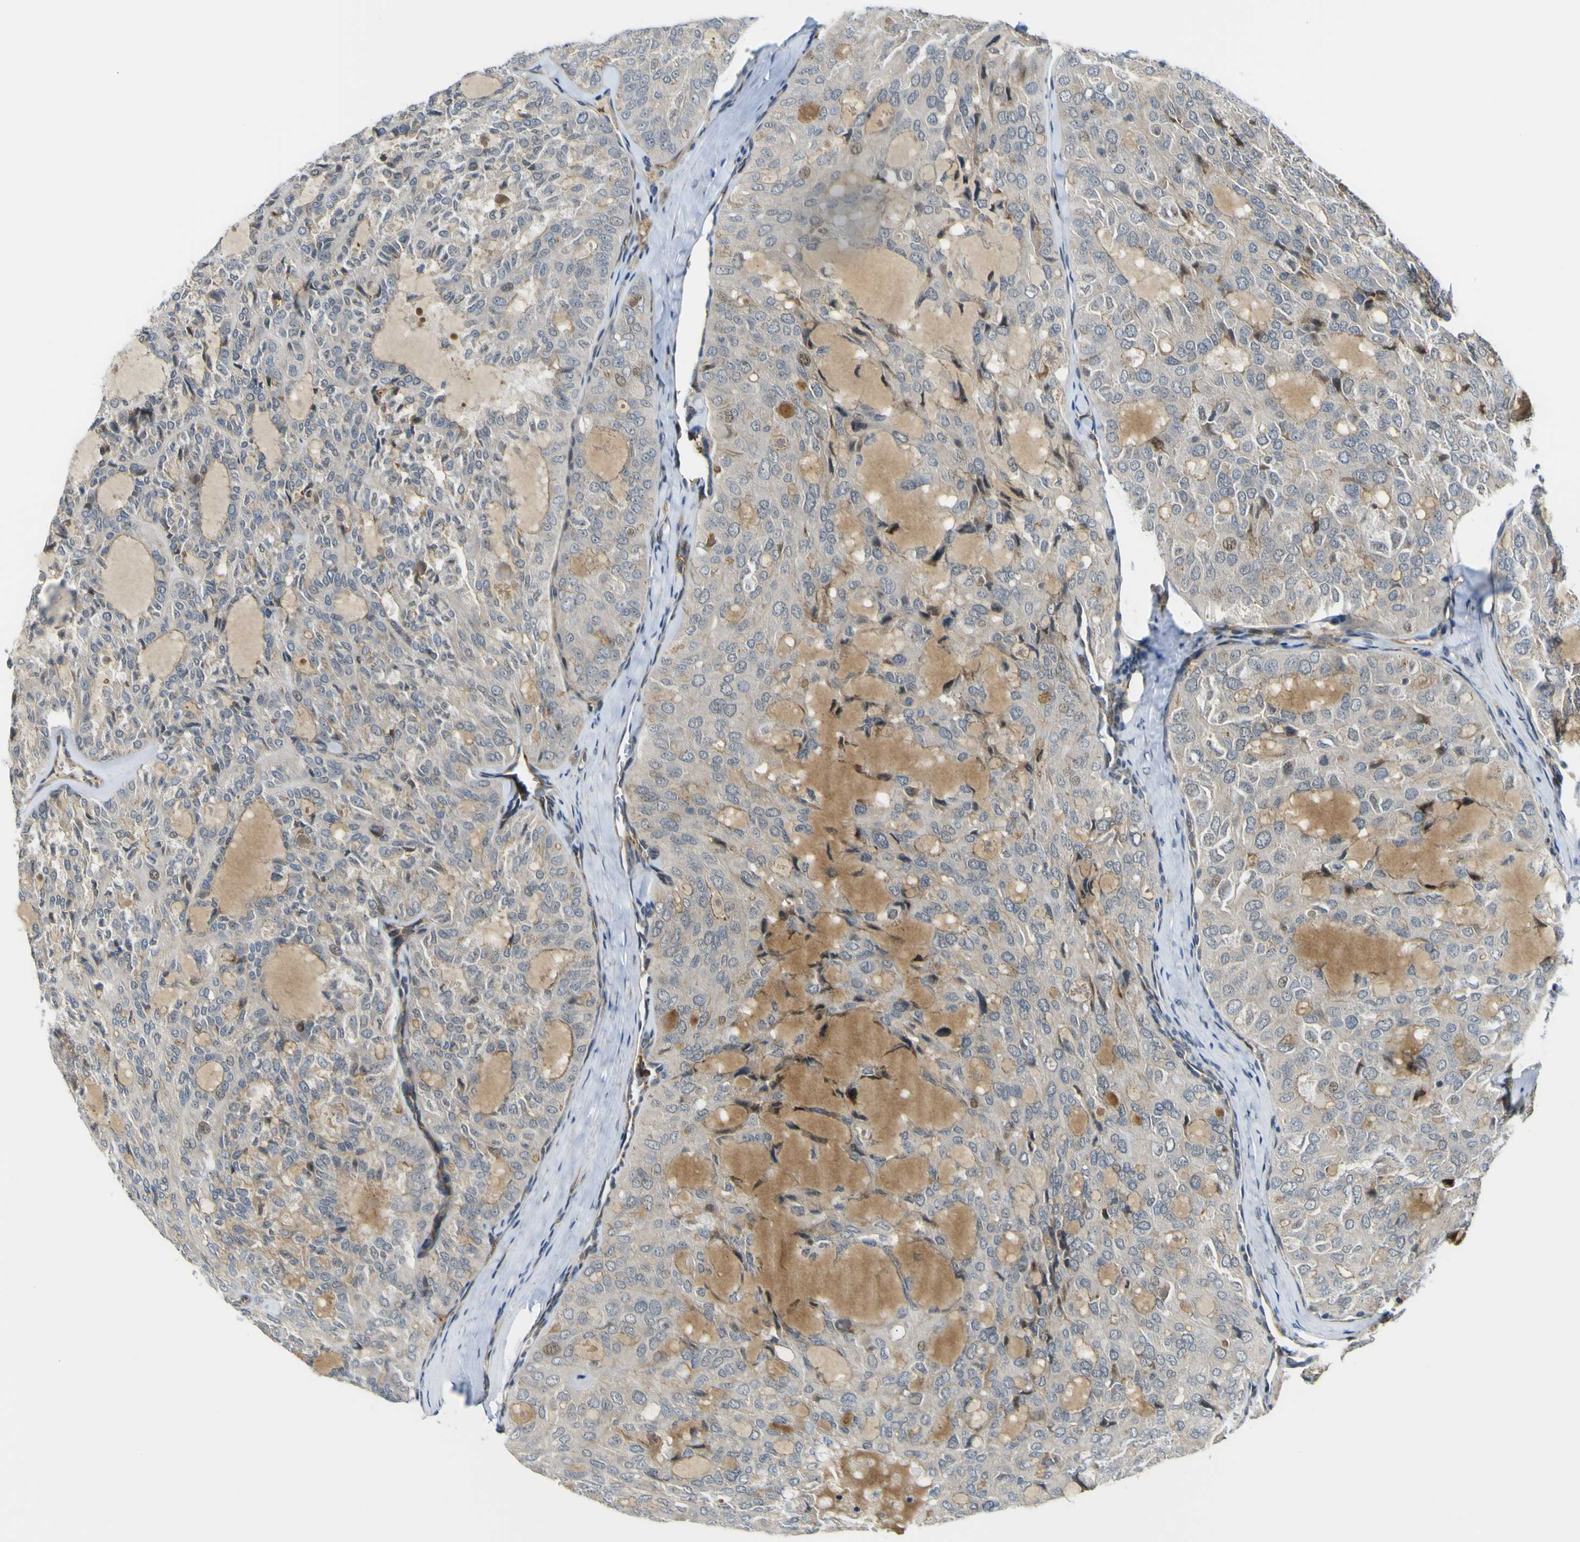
{"staining": {"intensity": "weak", "quantity": ">75%", "location": "cytoplasmic/membranous,nuclear"}, "tissue": "thyroid cancer", "cell_type": "Tumor cells", "image_type": "cancer", "snomed": [{"axis": "morphology", "description": "Follicular adenoma carcinoma, NOS"}, {"axis": "topography", "description": "Thyroid gland"}], "caption": "Weak cytoplasmic/membranous and nuclear expression is seen in approximately >75% of tumor cells in thyroid follicular adenoma carcinoma.", "gene": "KDM7A", "patient": {"sex": "male", "age": 75}}